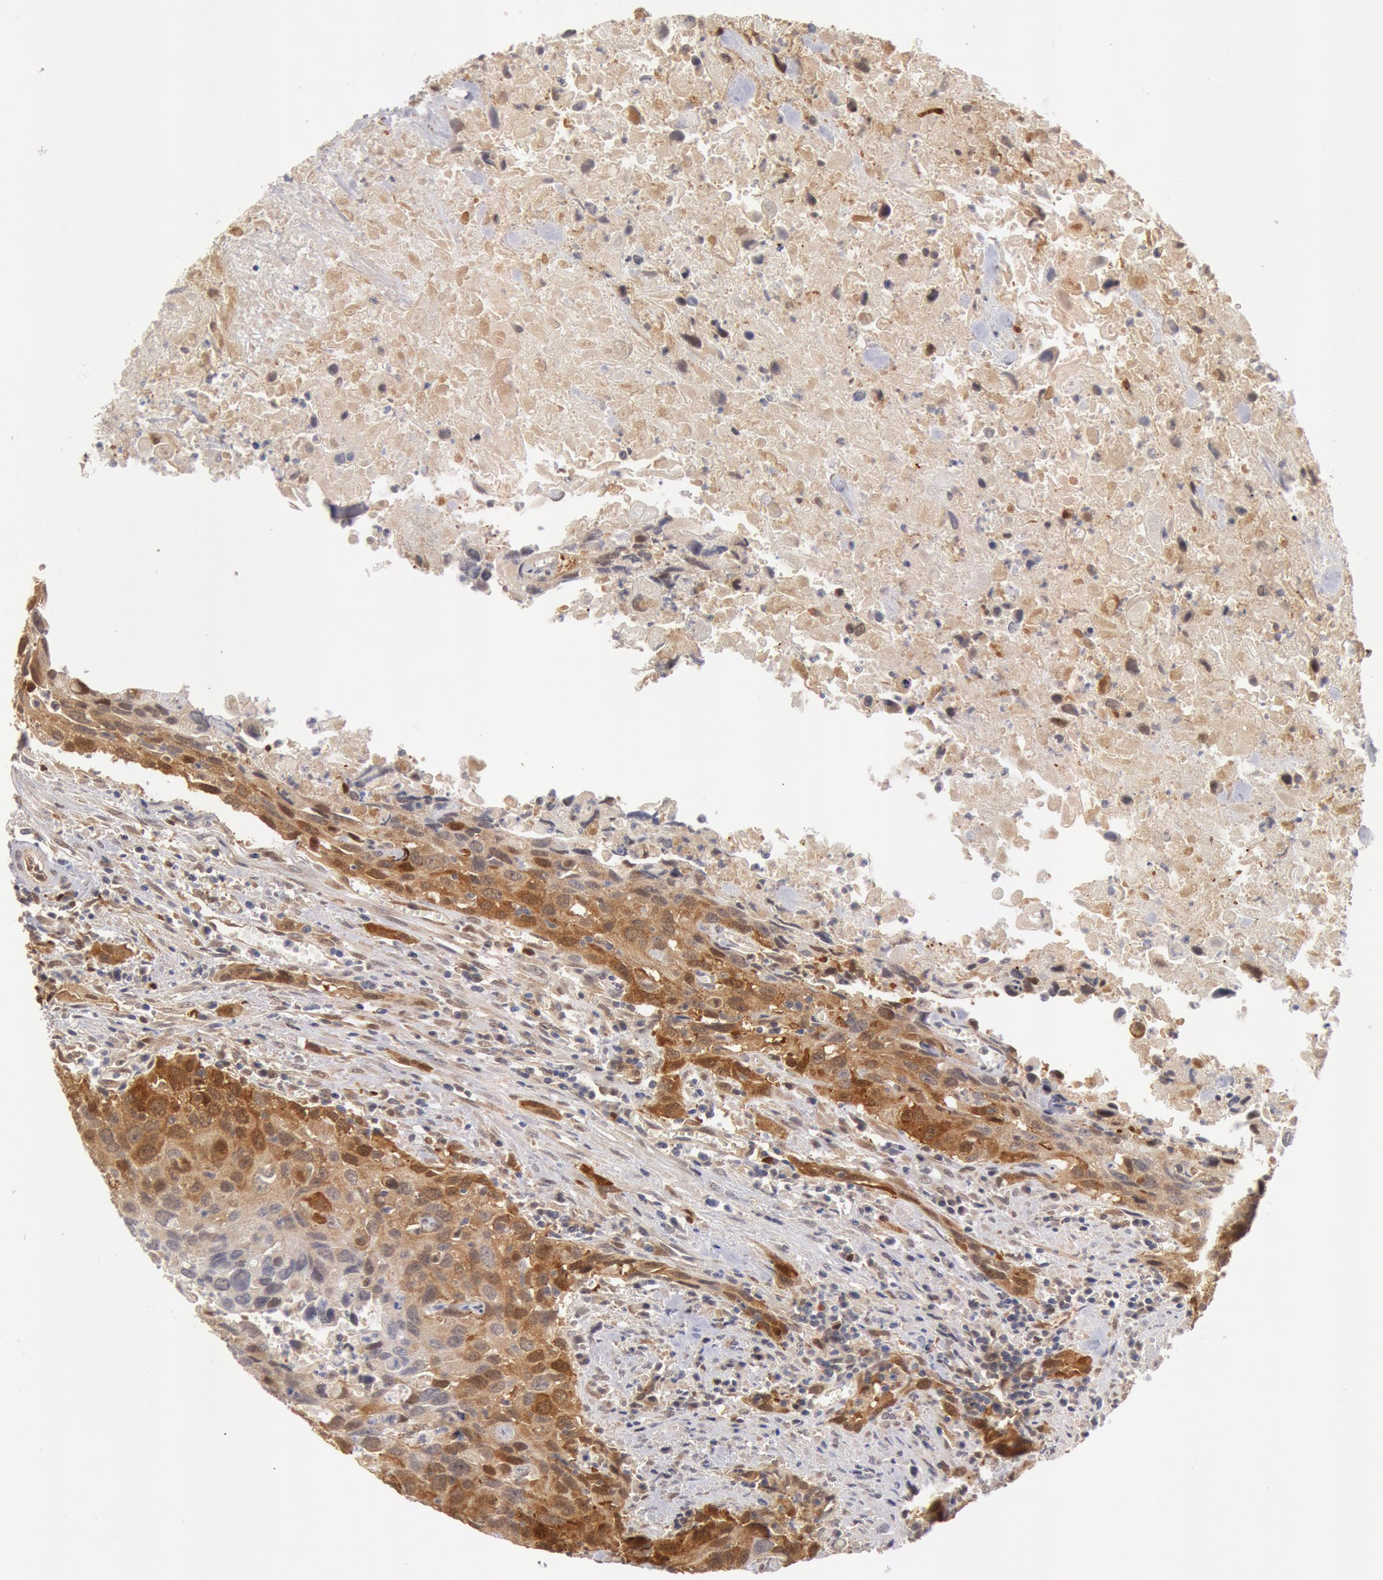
{"staining": {"intensity": "weak", "quantity": "25%-75%", "location": "cytoplasmic/membranous,nuclear"}, "tissue": "urothelial cancer", "cell_type": "Tumor cells", "image_type": "cancer", "snomed": [{"axis": "morphology", "description": "Urothelial carcinoma, High grade"}, {"axis": "topography", "description": "Urinary bladder"}], "caption": "A micrograph showing weak cytoplasmic/membranous and nuclear positivity in about 25%-75% of tumor cells in urothelial cancer, as visualized by brown immunohistochemical staining.", "gene": "DNAJA1", "patient": {"sex": "male", "age": 71}}